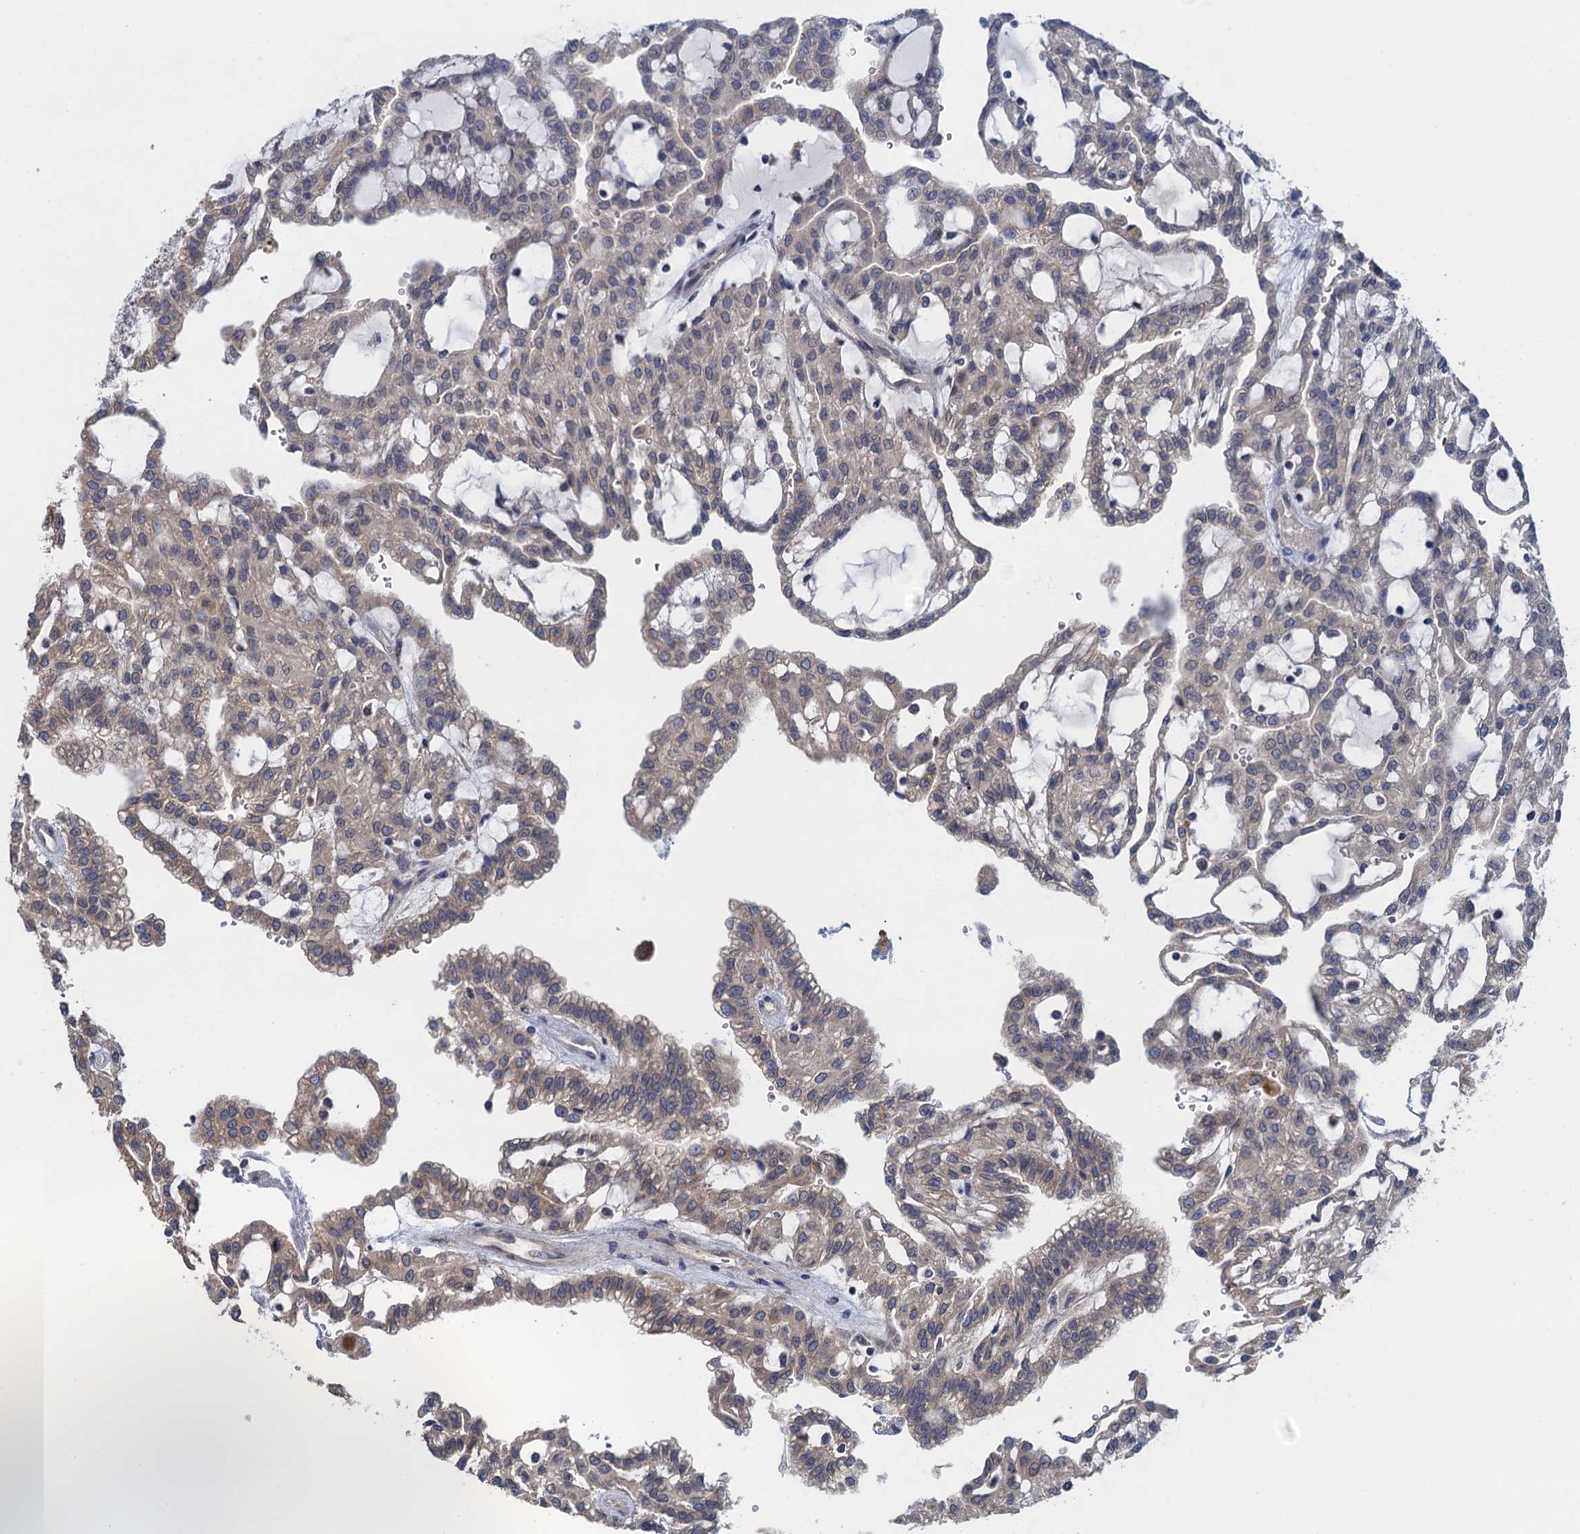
{"staining": {"intensity": "weak", "quantity": "<25%", "location": "cytoplasmic/membranous"}, "tissue": "renal cancer", "cell_type": "Tumor cells", "image_type": "cancer", "snomed": [{"axis": "morphology", "description": "Adenocarcinoma, NOS"}, {"axis": "topography", "description": "Kidney"}], "caption": "Tumor cells are negative for protein expression in human renal cancer (adenocarcinoma).", "gene": "CTU2", "patient": {"sex": "male", "age": 63}}